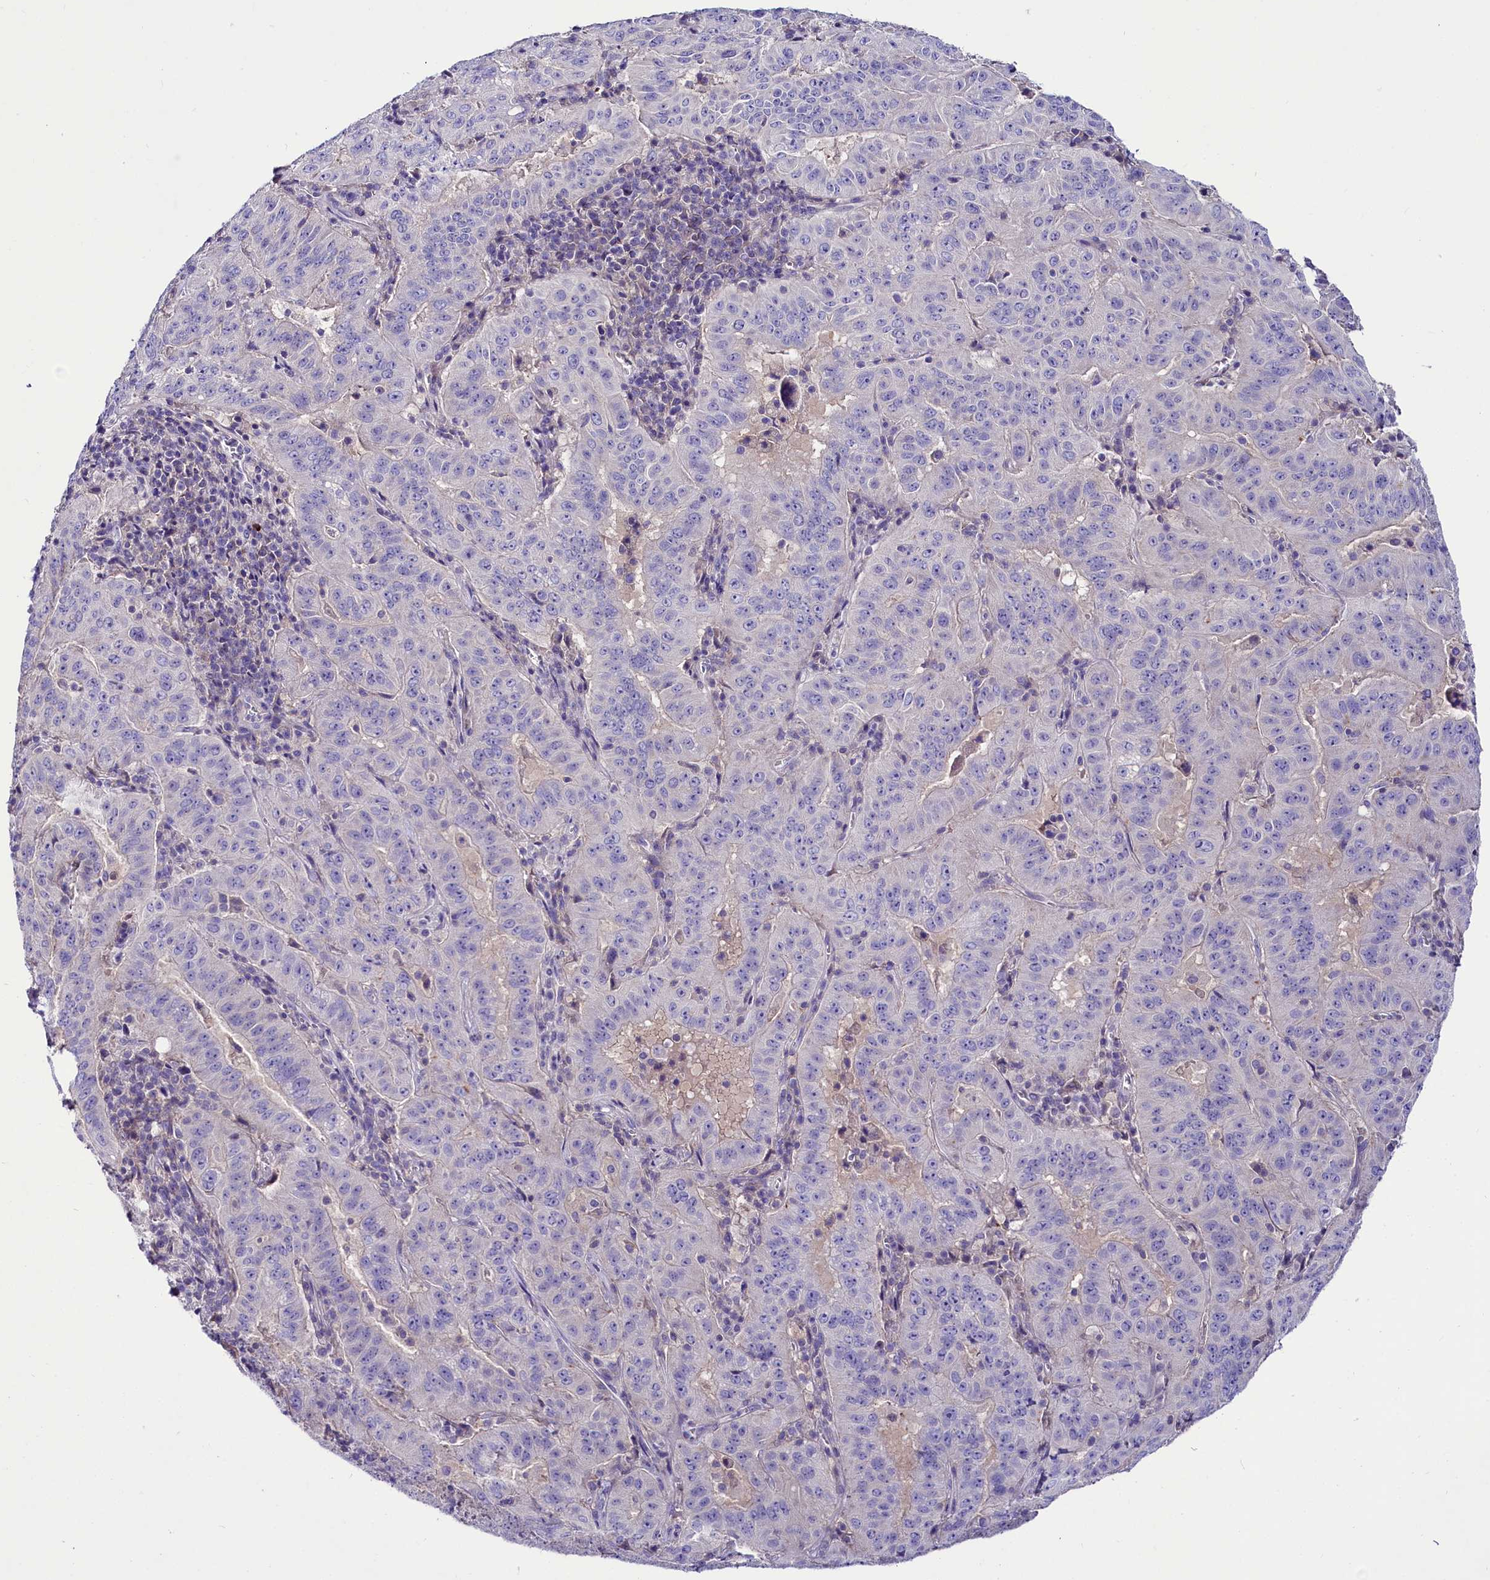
{"staining": {"intensity": "negative", "quantity": "none", "location": "none"}, "tissue": "pancreatic cancer", "cell_type": "Tumor cells", "image_type": "cancer", "snomed": [{"axis": "morphology", "description": "Adenocarcinoma, NOS"}, {"axis": "topography", "description": "Pancreas"}], "caption": "Pancreatic cancer was stained to show a protein in brown. There is no significant expression in tumor cells.", "gene": "ABHD5", "patient": {"sex": "male", "age": 63}}